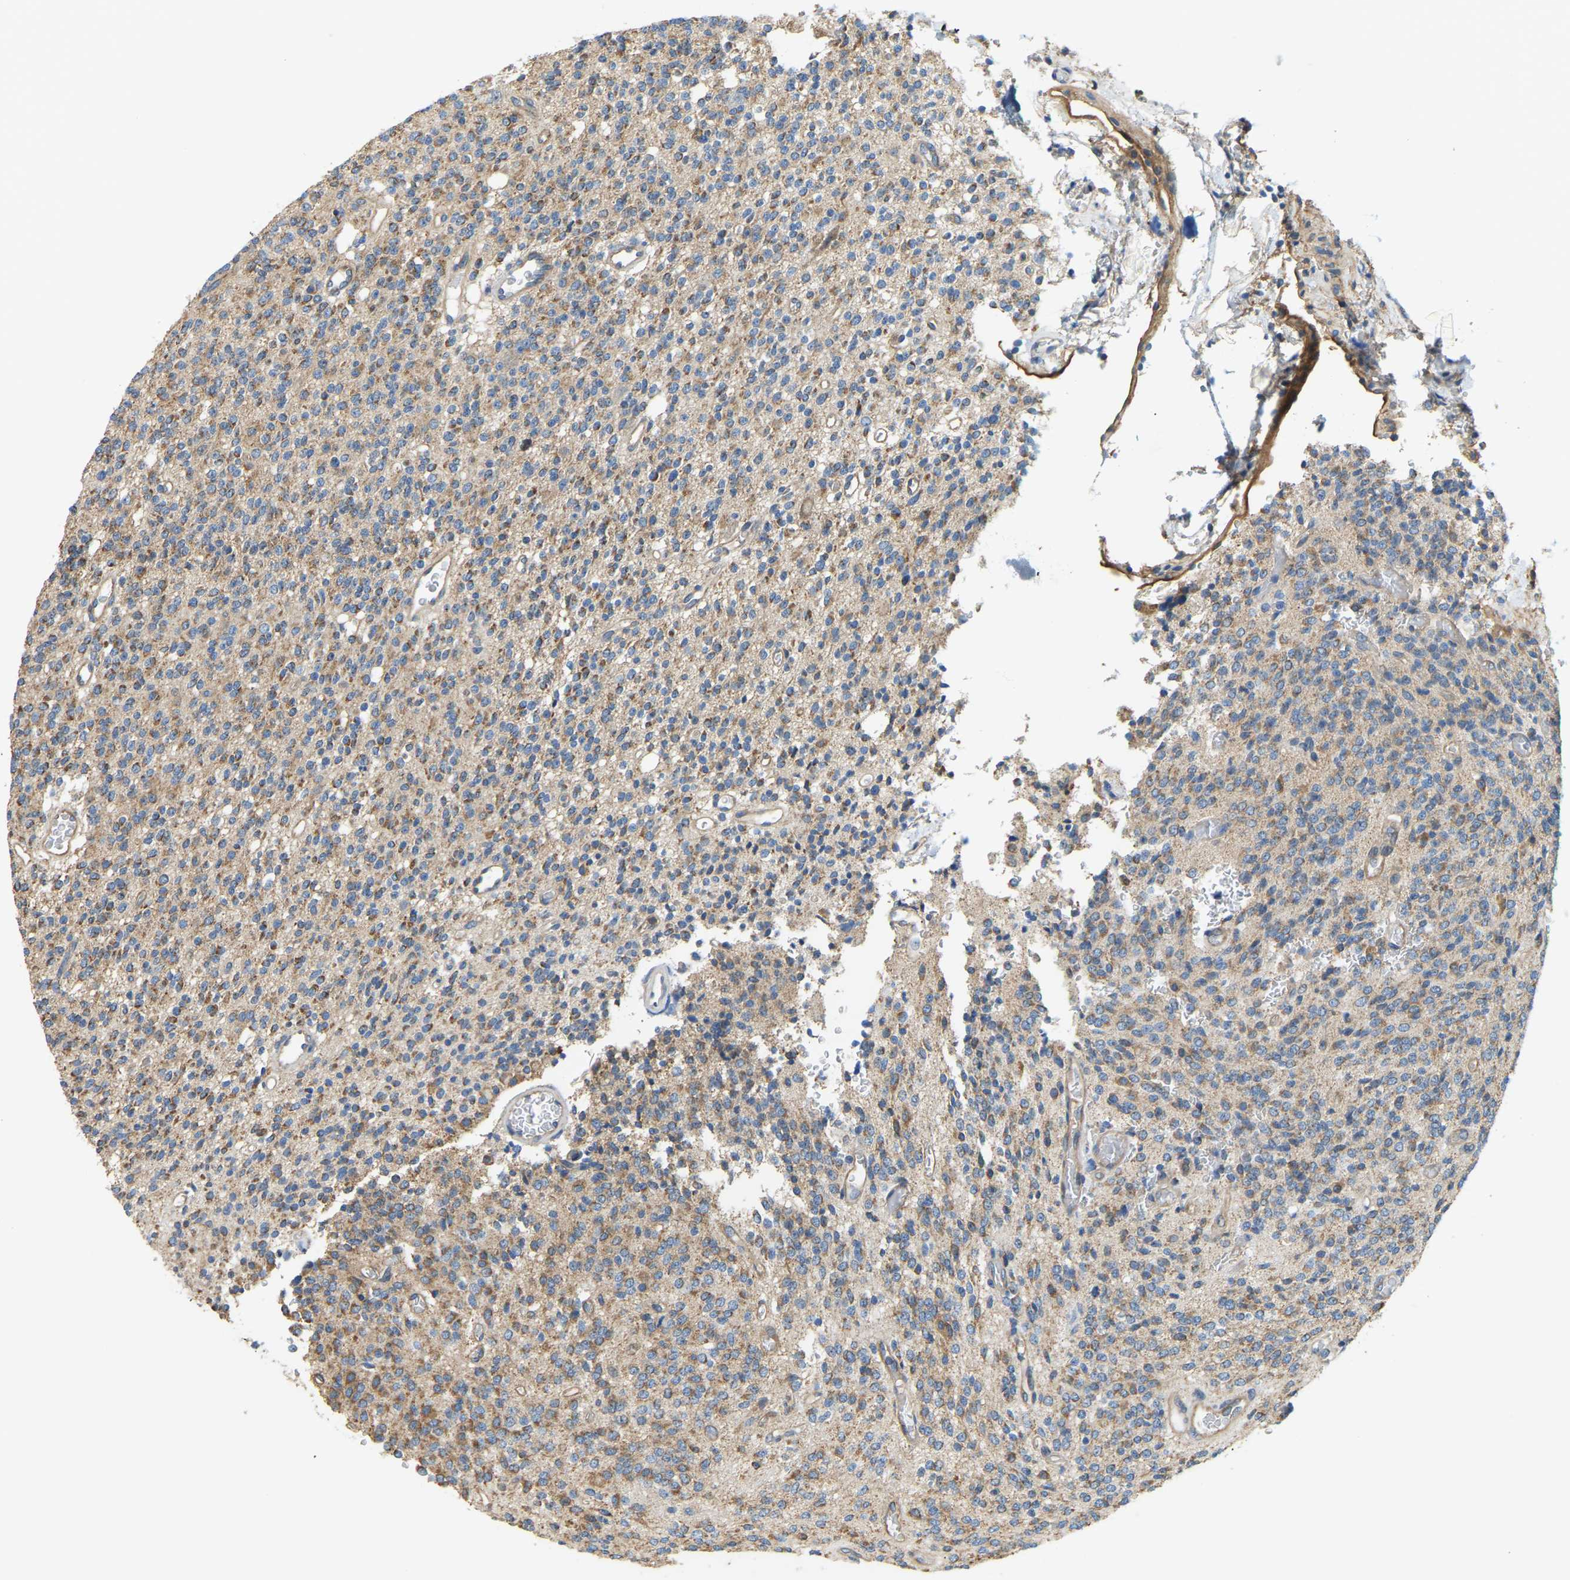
{"staining": {"intensity": "moderate", "quantity": ">75%", "location": "cytoplasmic/membranous"}, "tissue": "glioma", "cell_type": "Tumor cells", "image_type": "cancer", "snomed": [{"axis": "morphology", "description": "Glioma, malignant, High grade"}, {"axis": "topography", "description": "Brain"}], "caption": "Immunohistochemistry (IHC) of malignant high-grade glioma demonstrates medium levels of moderate cytoplasmic/membranous positivity in about >75% of tumor cells.", "gene": "AHNAK", "patient": {"sex": "male", "age": 34}}